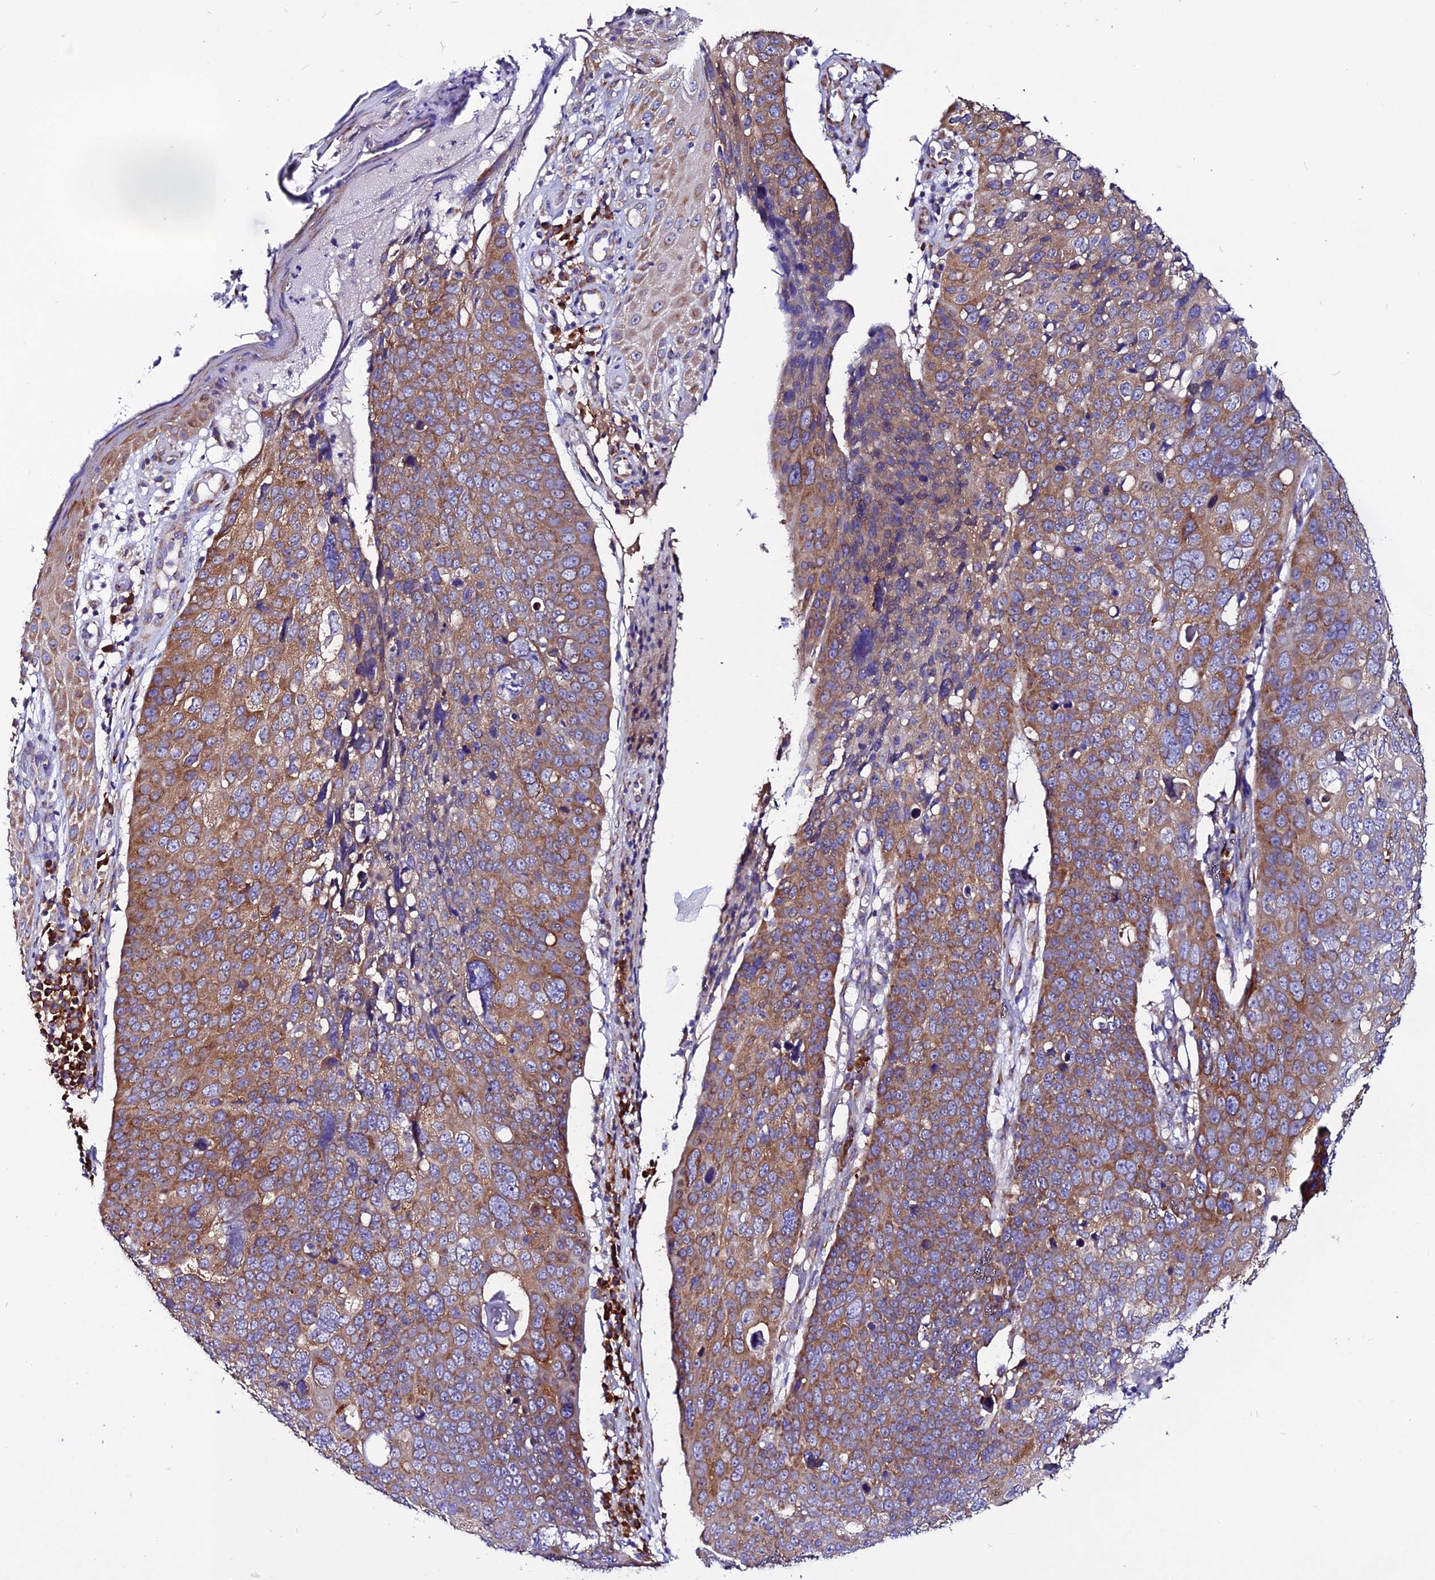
{"staining": {"intensity": "moderate", "quantity": ">75%", "location": "cytoplasmic/membranous"}, "tissue": "skin cancer", "cell_type": "Tumor cells", "image_type": "cancer", "snomed": [{"axis": "morphology", "description": "Squamous cell carcinoma, NOS"}, {"axis": "topography", "description": "Skin"}], "caption": "A micrograph of human skin cancer (squamous cell carcinoma) stained for a protein shows moderate cytoplasmic/membranous brown staining in tumor cells.", "gene": "EEF1G", "patient": {"sex": "male", "age": 71}}